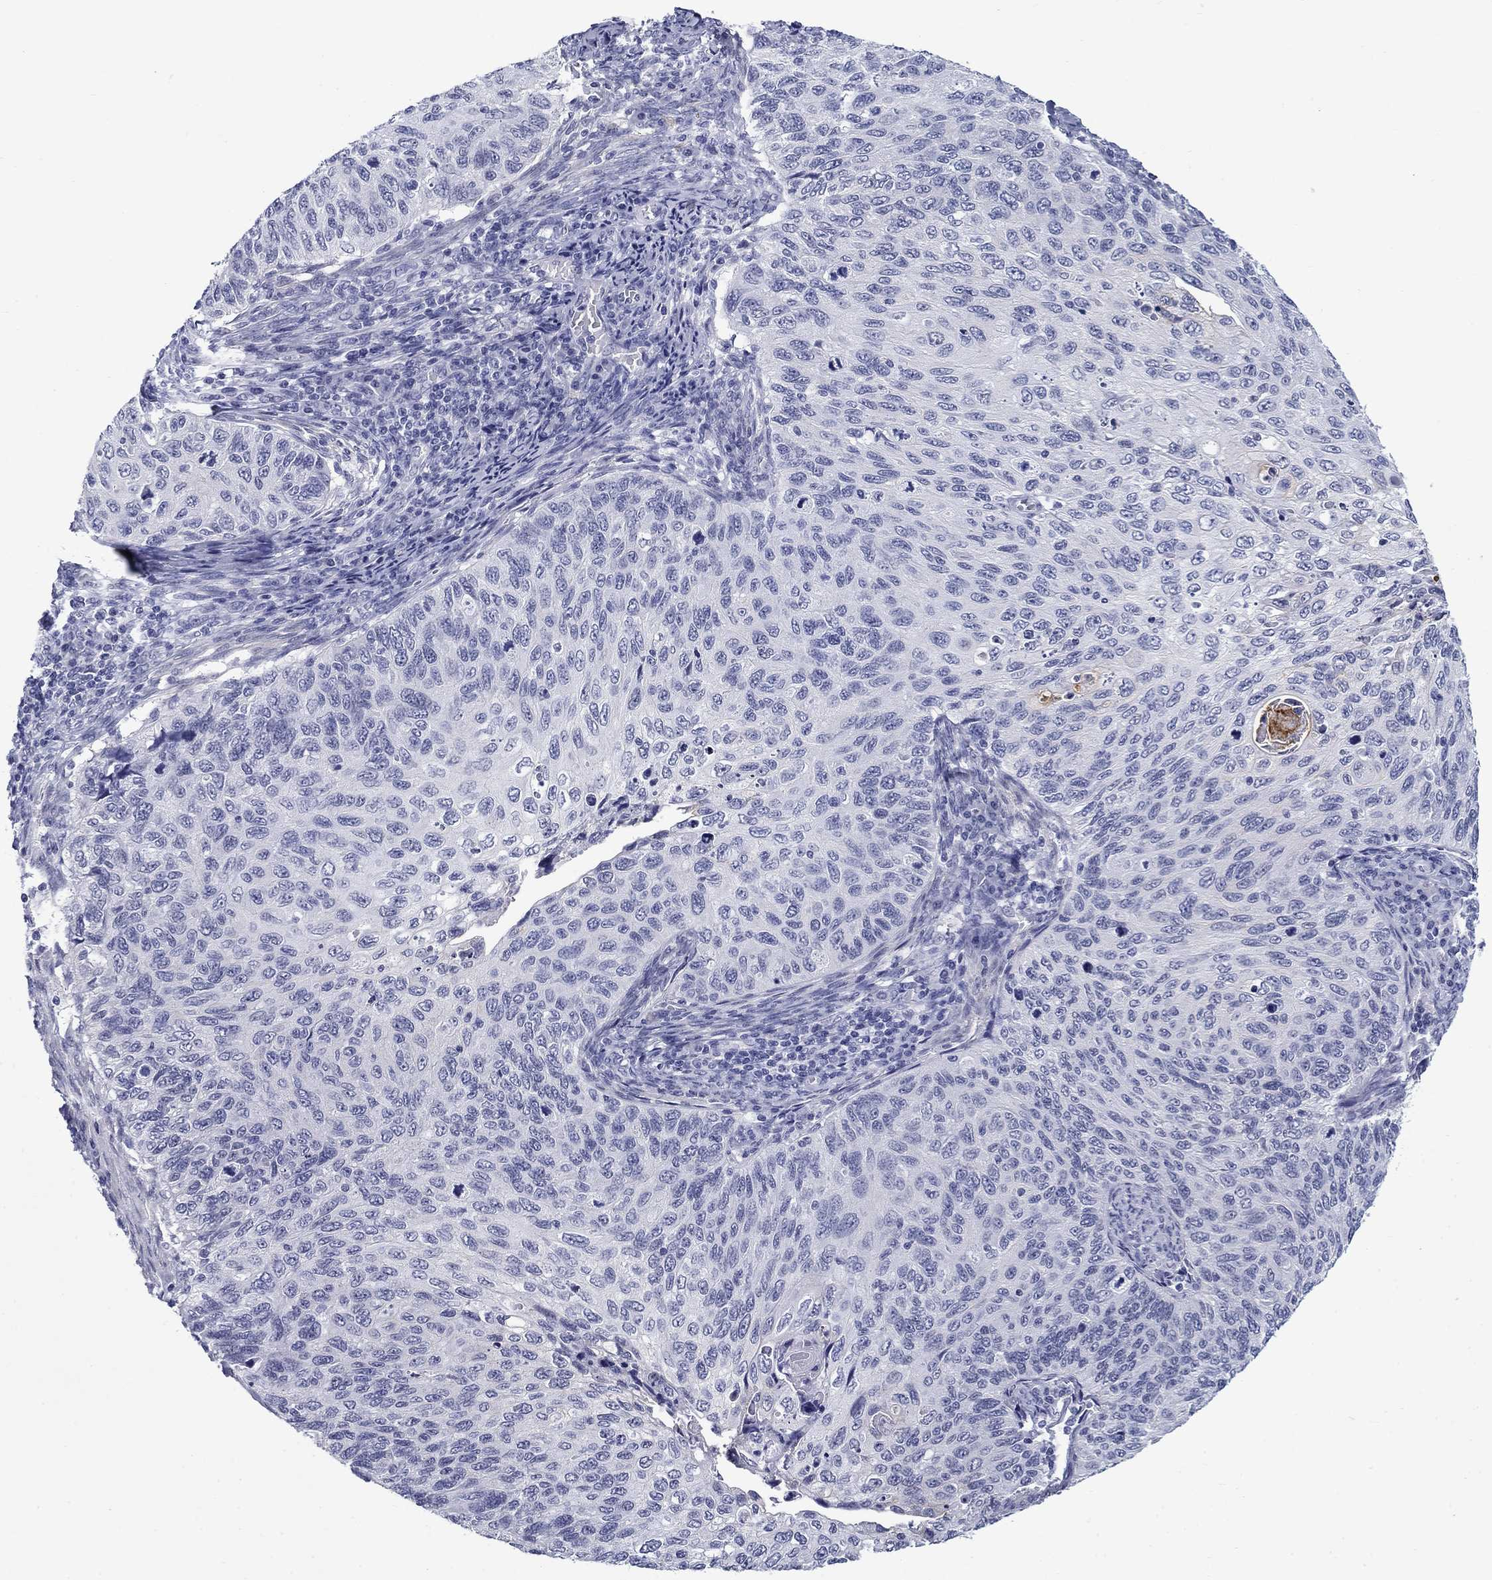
{"staining": {"intensity": "negative", "quantity": "none", "location": "none"}, "tissue": "cervical cancer", "cell_type": "Tumor cells", "image_type": "cancer", "snomed": [{"axis": "morphology", "description": "Squamous cell carcinoma, NOS"}, {"axis": "topography", "description": "Cervix"}], "caption": "Tumor cells are negative for protein expression in human cervical cancer. (DAB (3,3'-diaminobenzidine) immunohistochemistry visualized using brightfield microscopy, high magnification).", "gene": "C4orf19", "patient": {"sex": "female", "age": 70}}